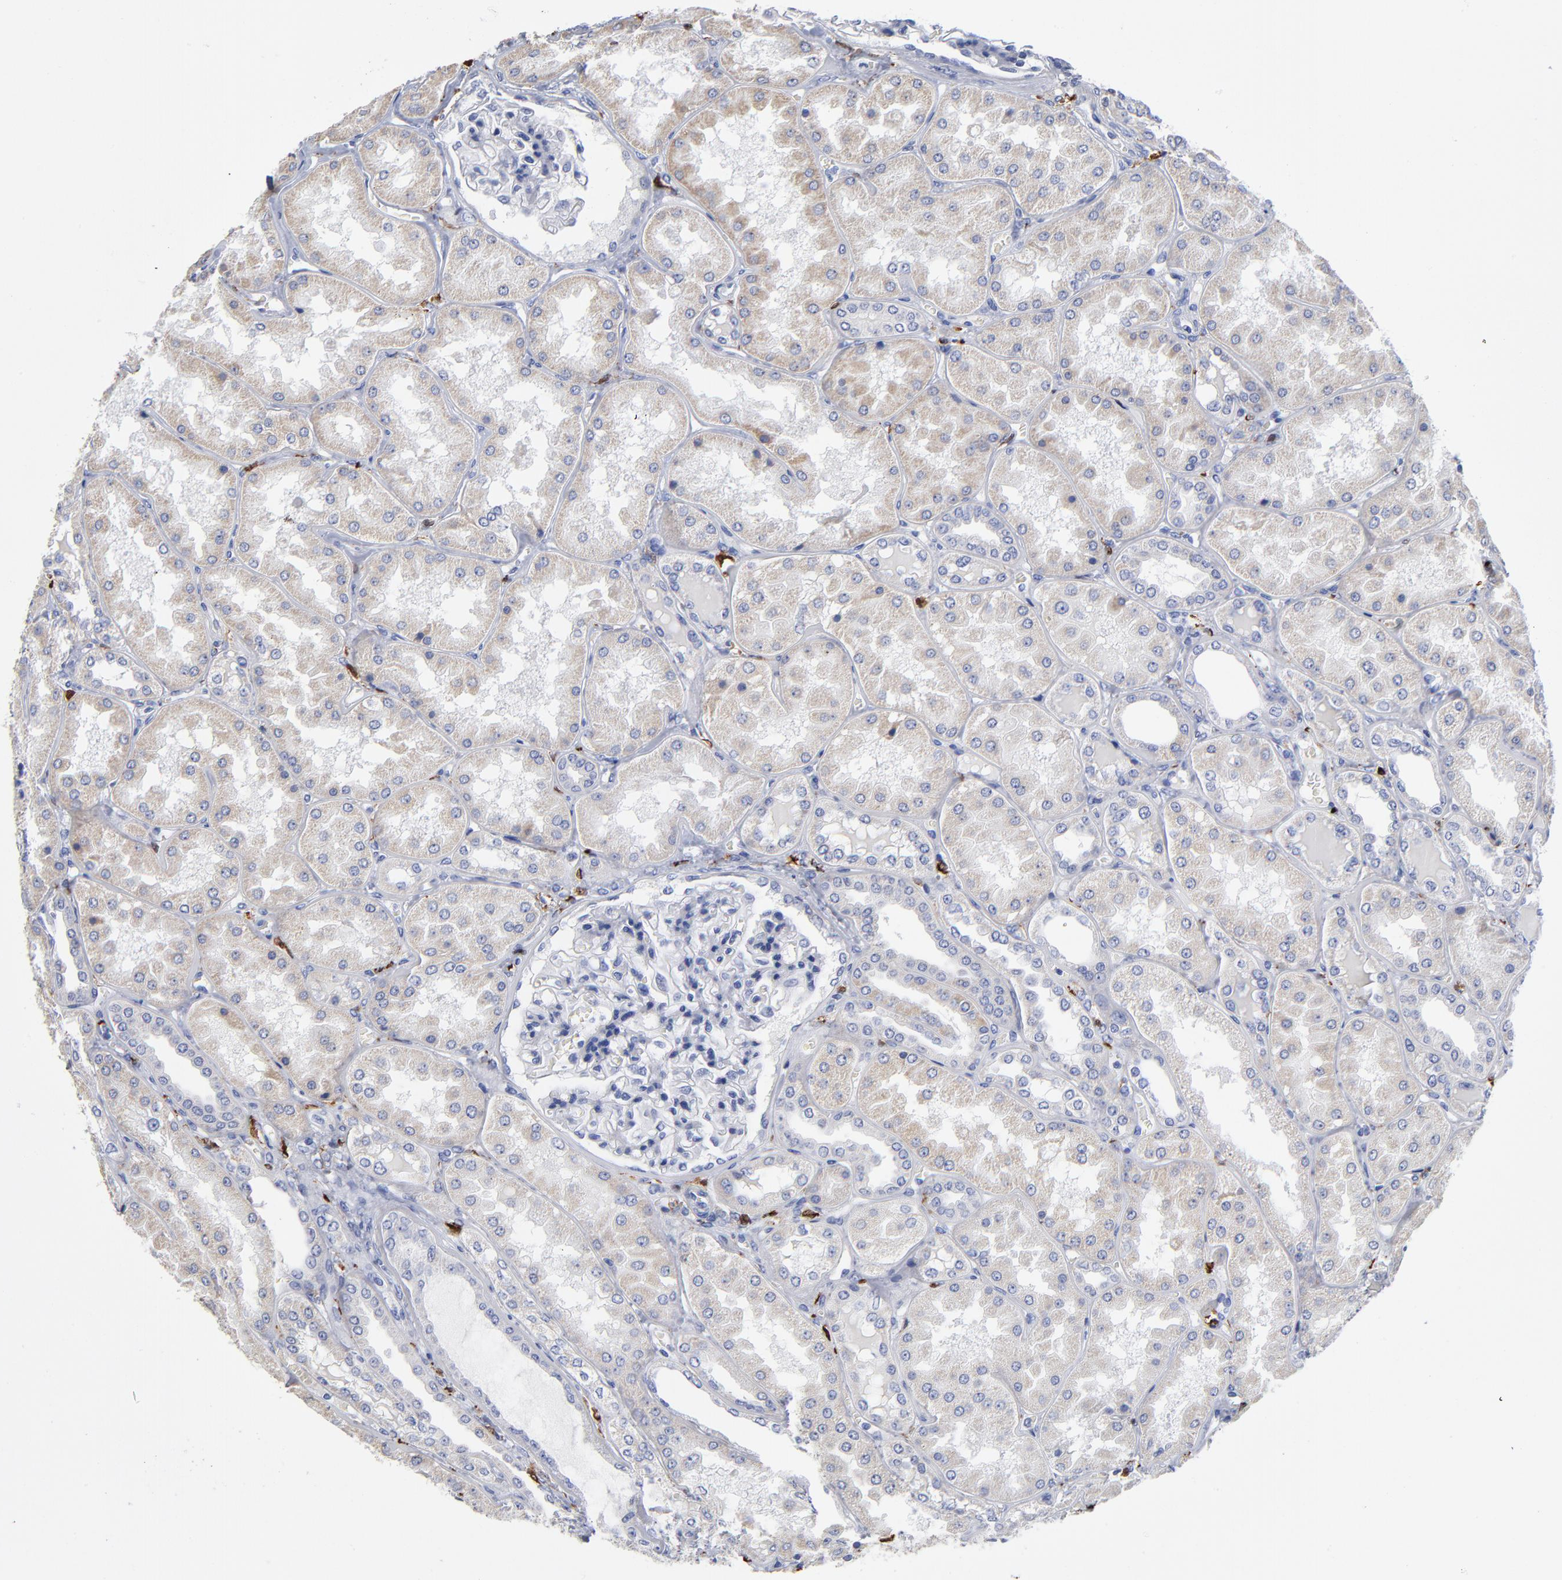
{"staining": {"intensity": "negative", "quantity": "none", "location": "none"}, "tissue": "kidney", "cell_type": "Cells in glomeruli", "image_type": "normal", "snomed": [{"axis": "morphology", "description": "Normal tissue, NOS"}, {"axis": "topography", "description": "Kidney"}], "caption": "Immunohistochemistry histopathology image of benign kidney: kidney stained with DAB shows no significant protein staining in cells in glomeruli.", "gene": "PTP4A1", "patient": {"sex": "female", "age": 56}}